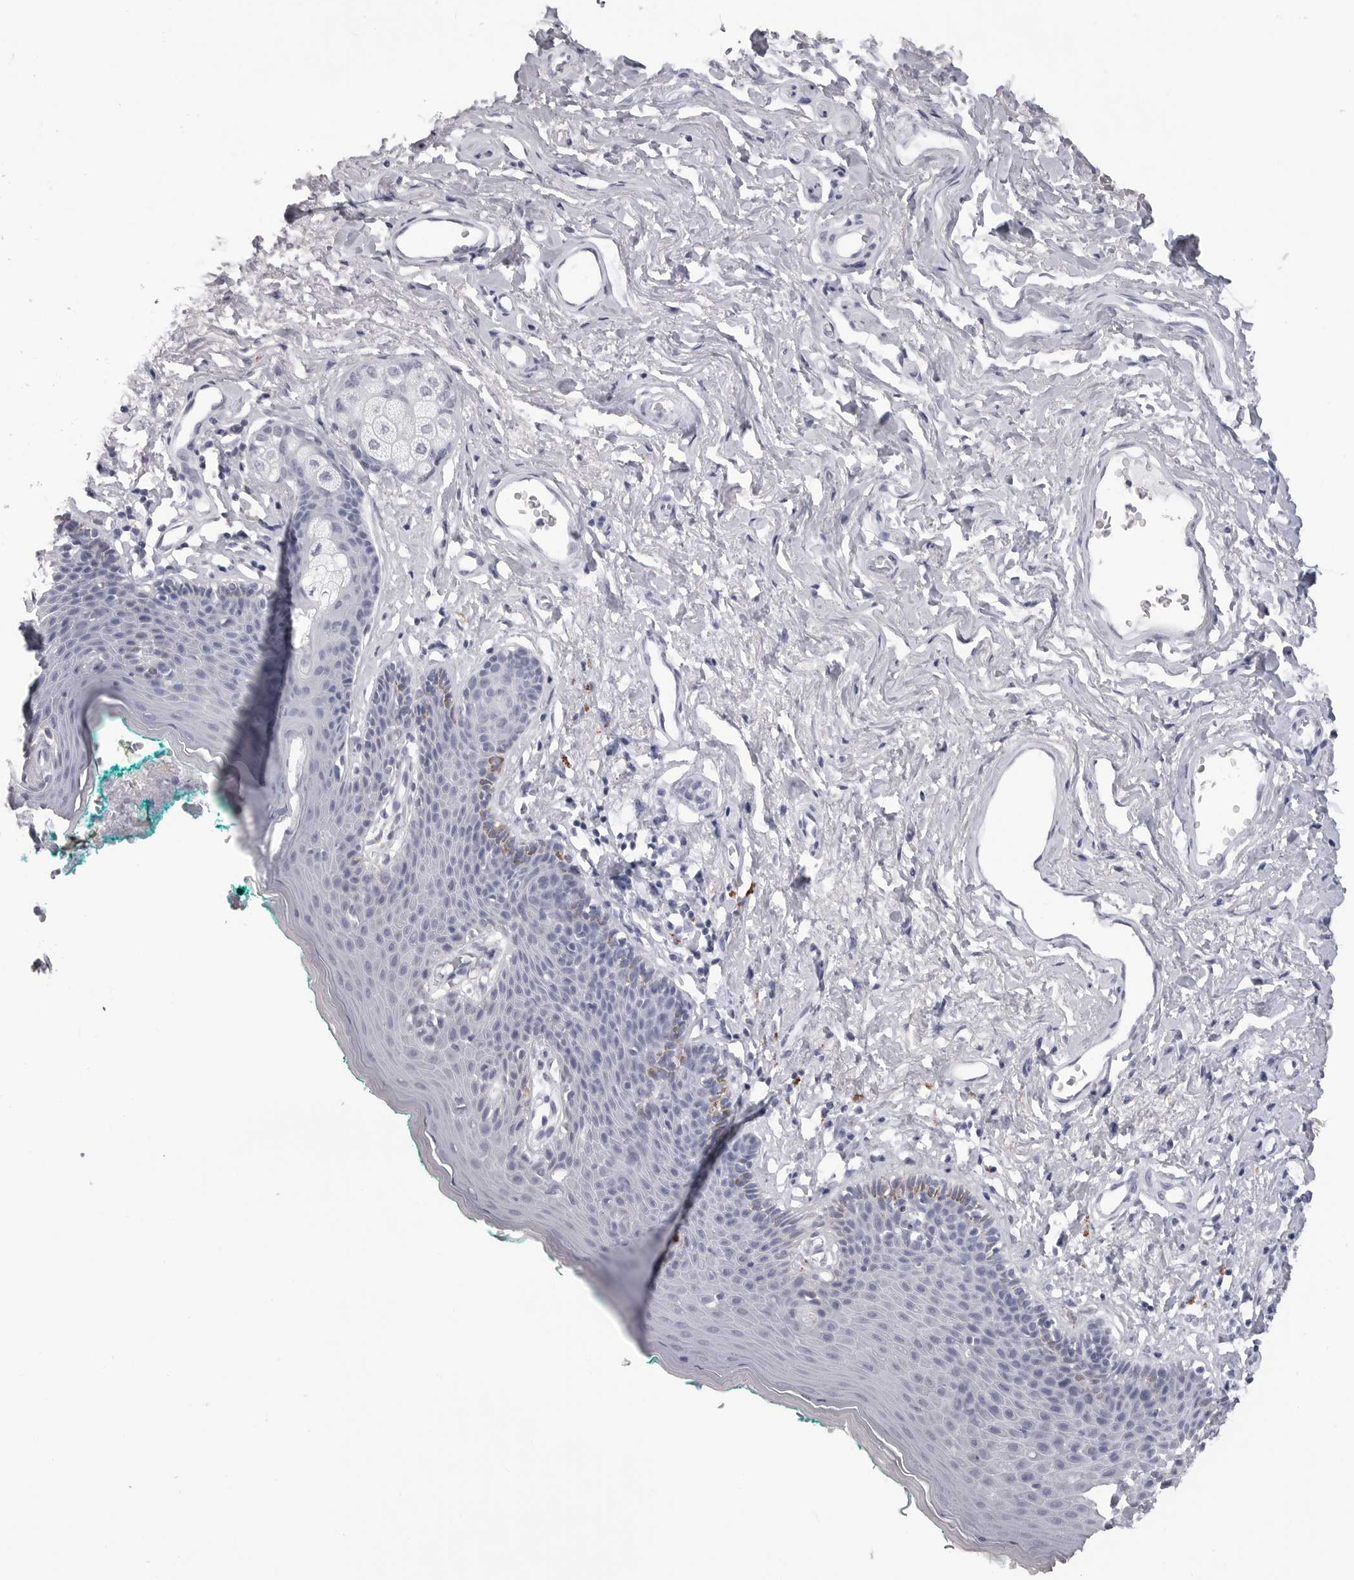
{"staining": {"intensity": "moderate", "quantity": "<25%", "location": "cytoplasmic/membranous"}, "tissue": "skin", "cell_type": "Epidermal cells", "image_type": "normal", "snomed": [{"axis": "morphology", "description": "Normal tissue, NOS"}, {"axis": "topography", "description": "Vulva"}], "caption": "IHC (DAB (3,3'-diaminobenzidine)) staining of benign human skin exhibits moderate cytoplasmic/membranous protein expression in approximately <25% of epidermal cells.", "gene": "LGALS4", "patient": {"sex": "female", "age": 66}}